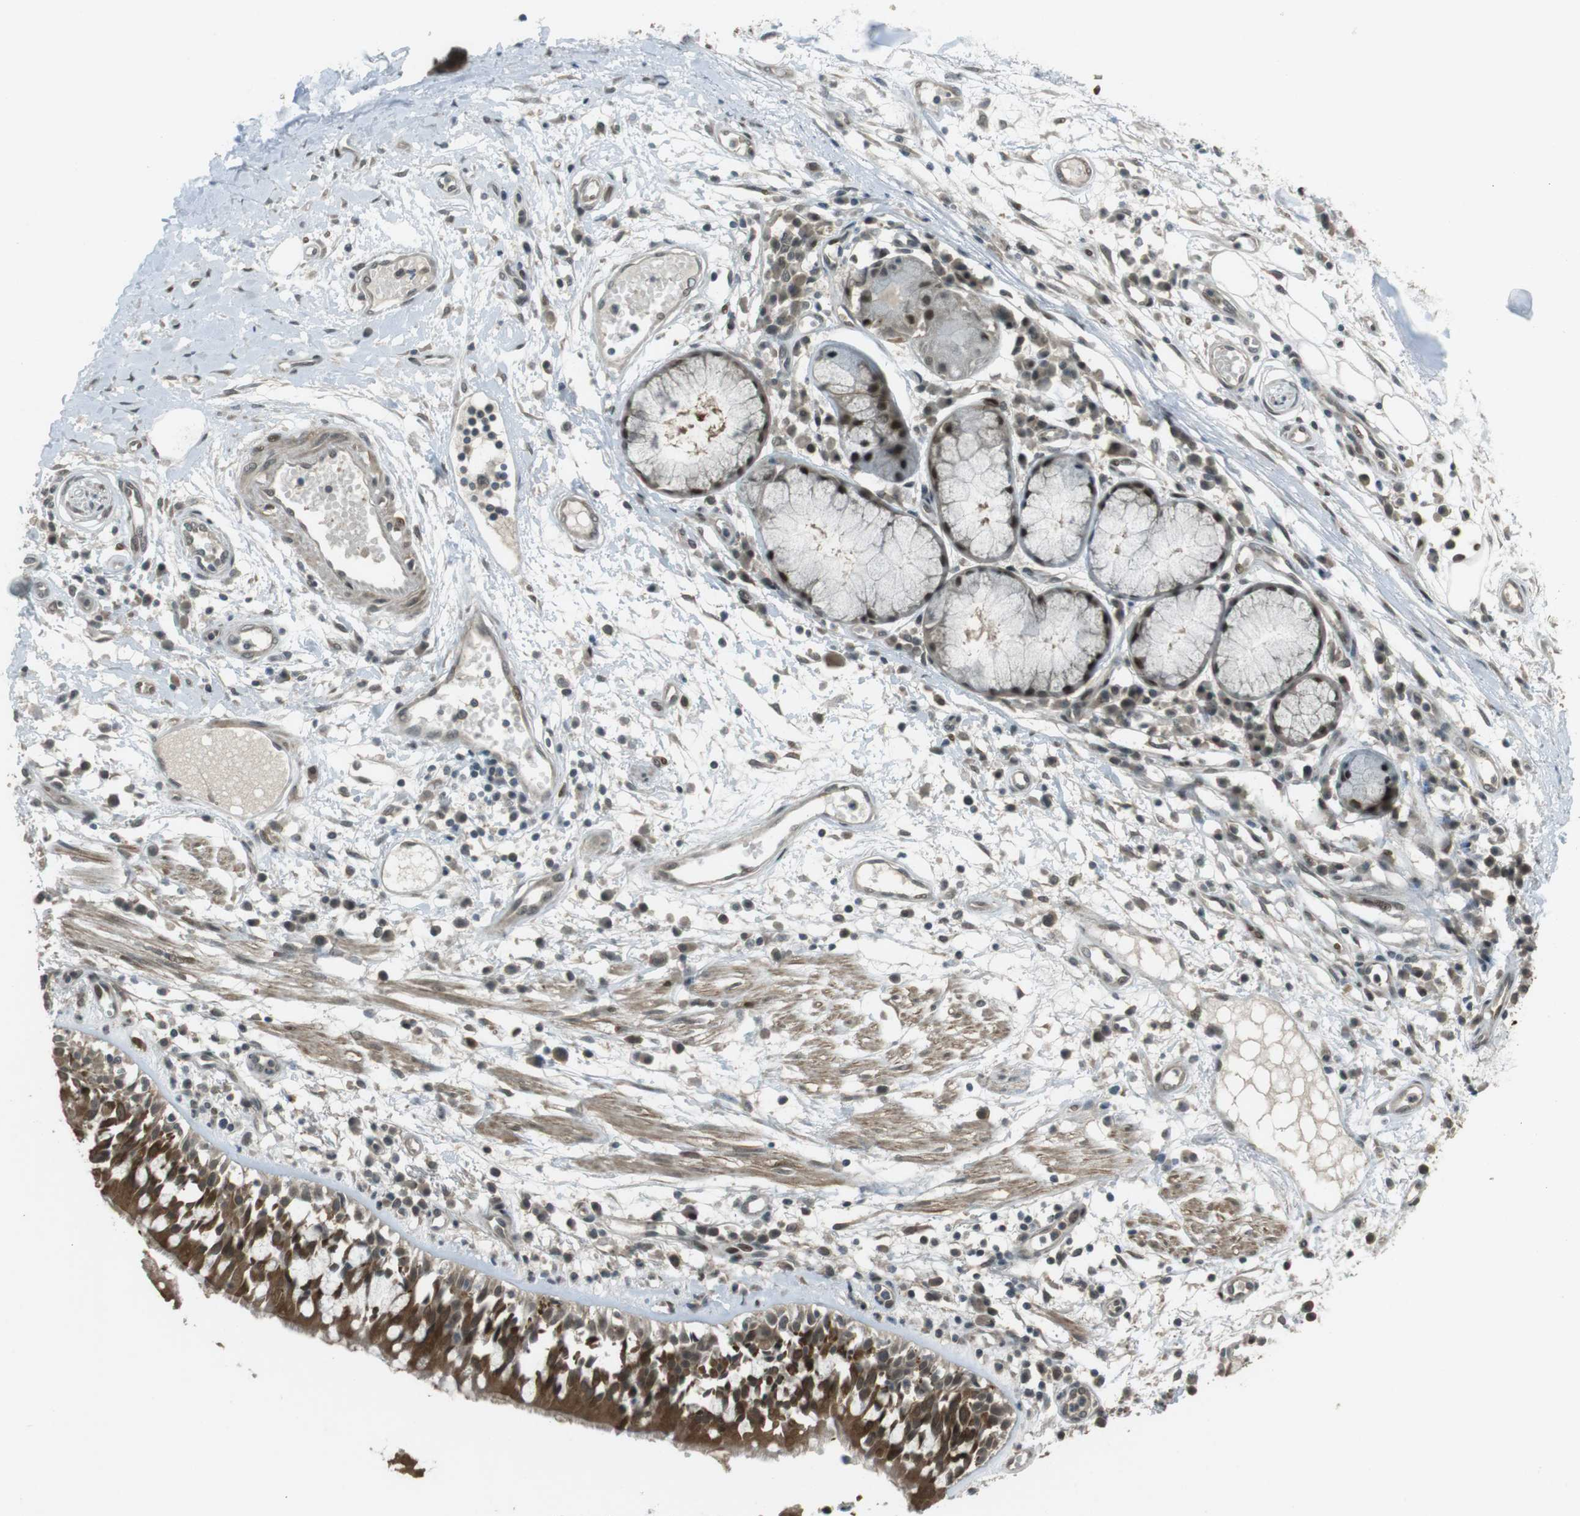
{"staining": {"intensity": "moderate", "quantity": ">75%", "location": "cytoplasmic/membranous,nuclear"}, "tissue": "adipose tissue", "cell_type": "Adipocytes", "image_type": "normal", "snomed": [{"axis": "morphology", "description": "Normal tissue, NOS"}, {"axis": "morphology", "description": "Adenocarcinoma, NOS"}, {"axis": "topography", "description": "Cartilage tissue"}, {"axis": "topography", "description": "Bronchus"}, {"axis": "topography", "description": "Lung"}], "caption": "This micrograph demonstrates immunohistochemistry staining of benign human adipose tissue, with medium moderate cytoplasmic/membranous,nuclear staining in about >75% of adipocytes.", "gene": "SLITRK5", "patient": {"sex": "female", "age": 67}}